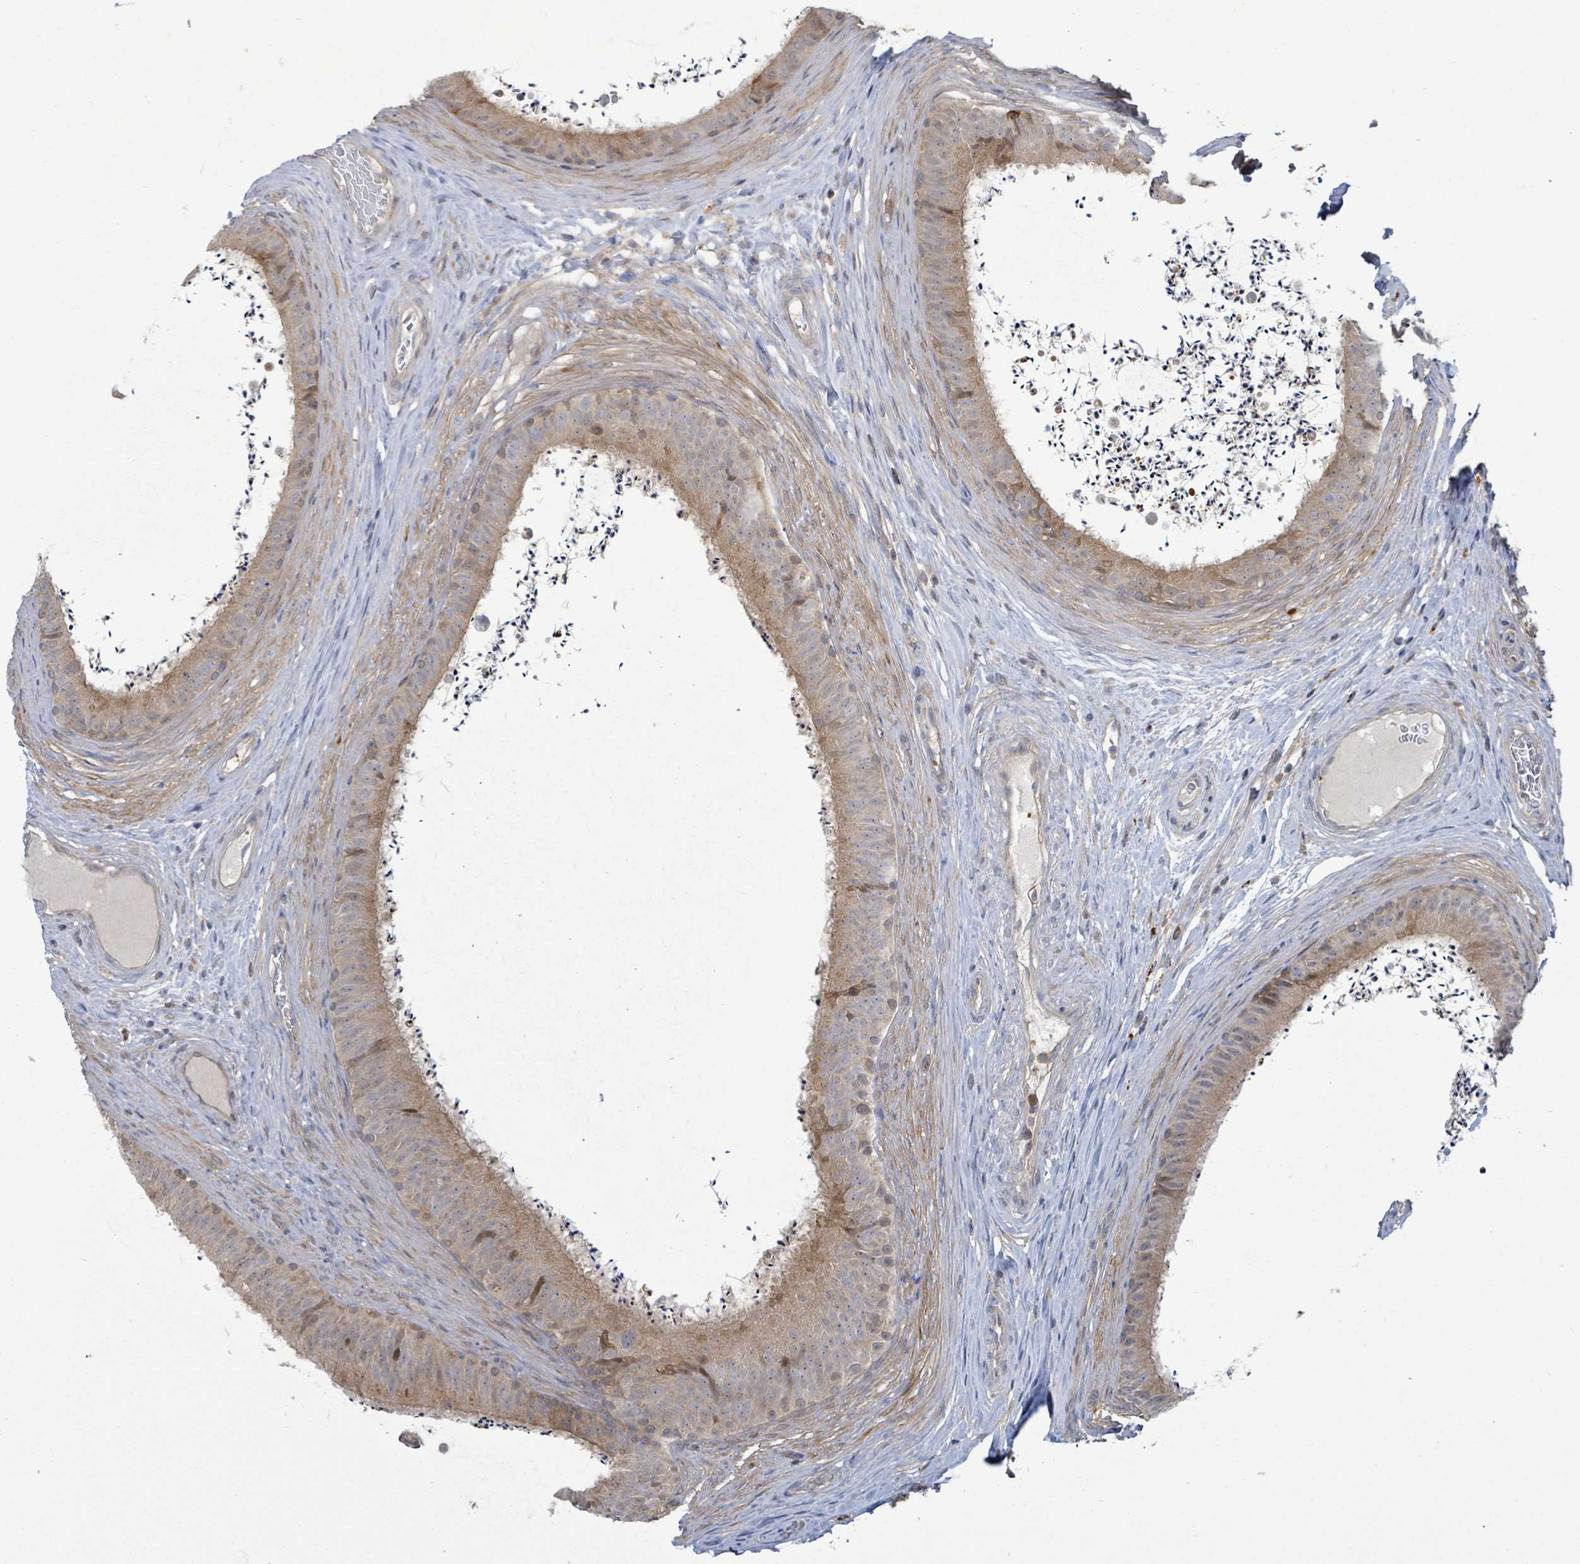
{"staining": {"intensity": "moderate", "quantity": "25%-75%", "location": "cytoplasmic/membranous"}, "tissue": "epididymis", "cell_type": "Glandular cells", "image_type": "normal", "snomed": [{"axis": "morphology", "description": "Normal tissue, NOS"}, {"axis": "topography", "description": "Testis"}, {"axis": "topography", "description": "Epididymis"}], "caption": "Protein staining displays moderate cytoplasmic/membranous expression in approximately 25%-75% of glandular cells in normal epididymis.", "gene": "PGAM1", "patient": {"sex": "male", "age": 41}}